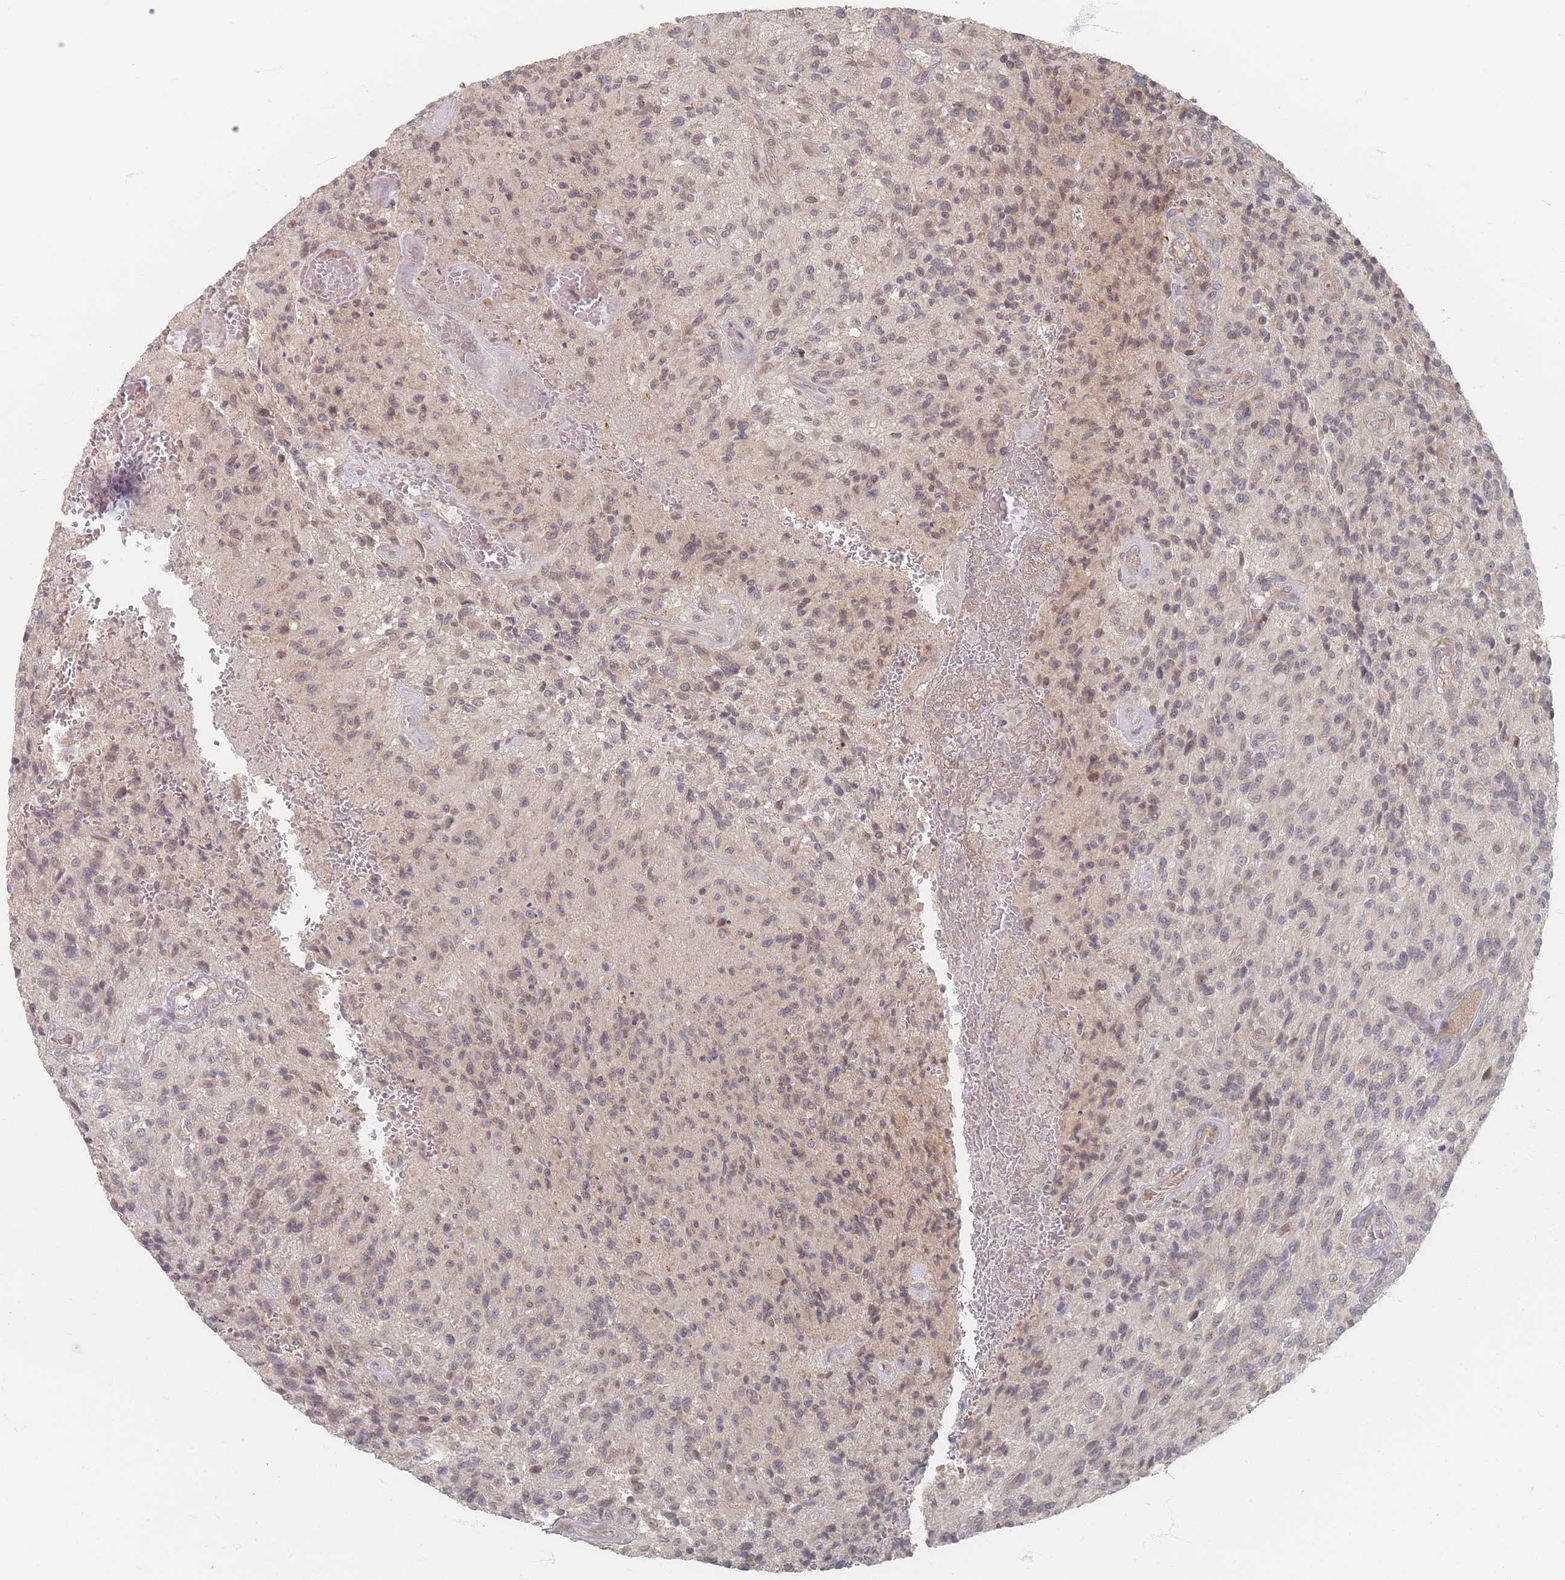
{"staining": {"intensity": "weak", "quantity": "<25%", "location": "cytoplasmic/membranous"}, "tissue": "glioma", "cell_type": "Tumor cells", "image_type": "cancer", "snomed": [{"axis": "morphology", "description": "Normal tissue, NOS"}, {"axis": "morphology", "description": "Glioma, malignant, High grade"}, {"axis": "topography", "description": "Cerebral cortex"}], "caption": "Immunohistochemical staining of glioma shows no significant expression in tumor cells. (Immunohistochemistry (ihc), brightfield microscopy, high magnification).", "gene": "GLE1", "patient": {"sex": "male", "age": 56}}